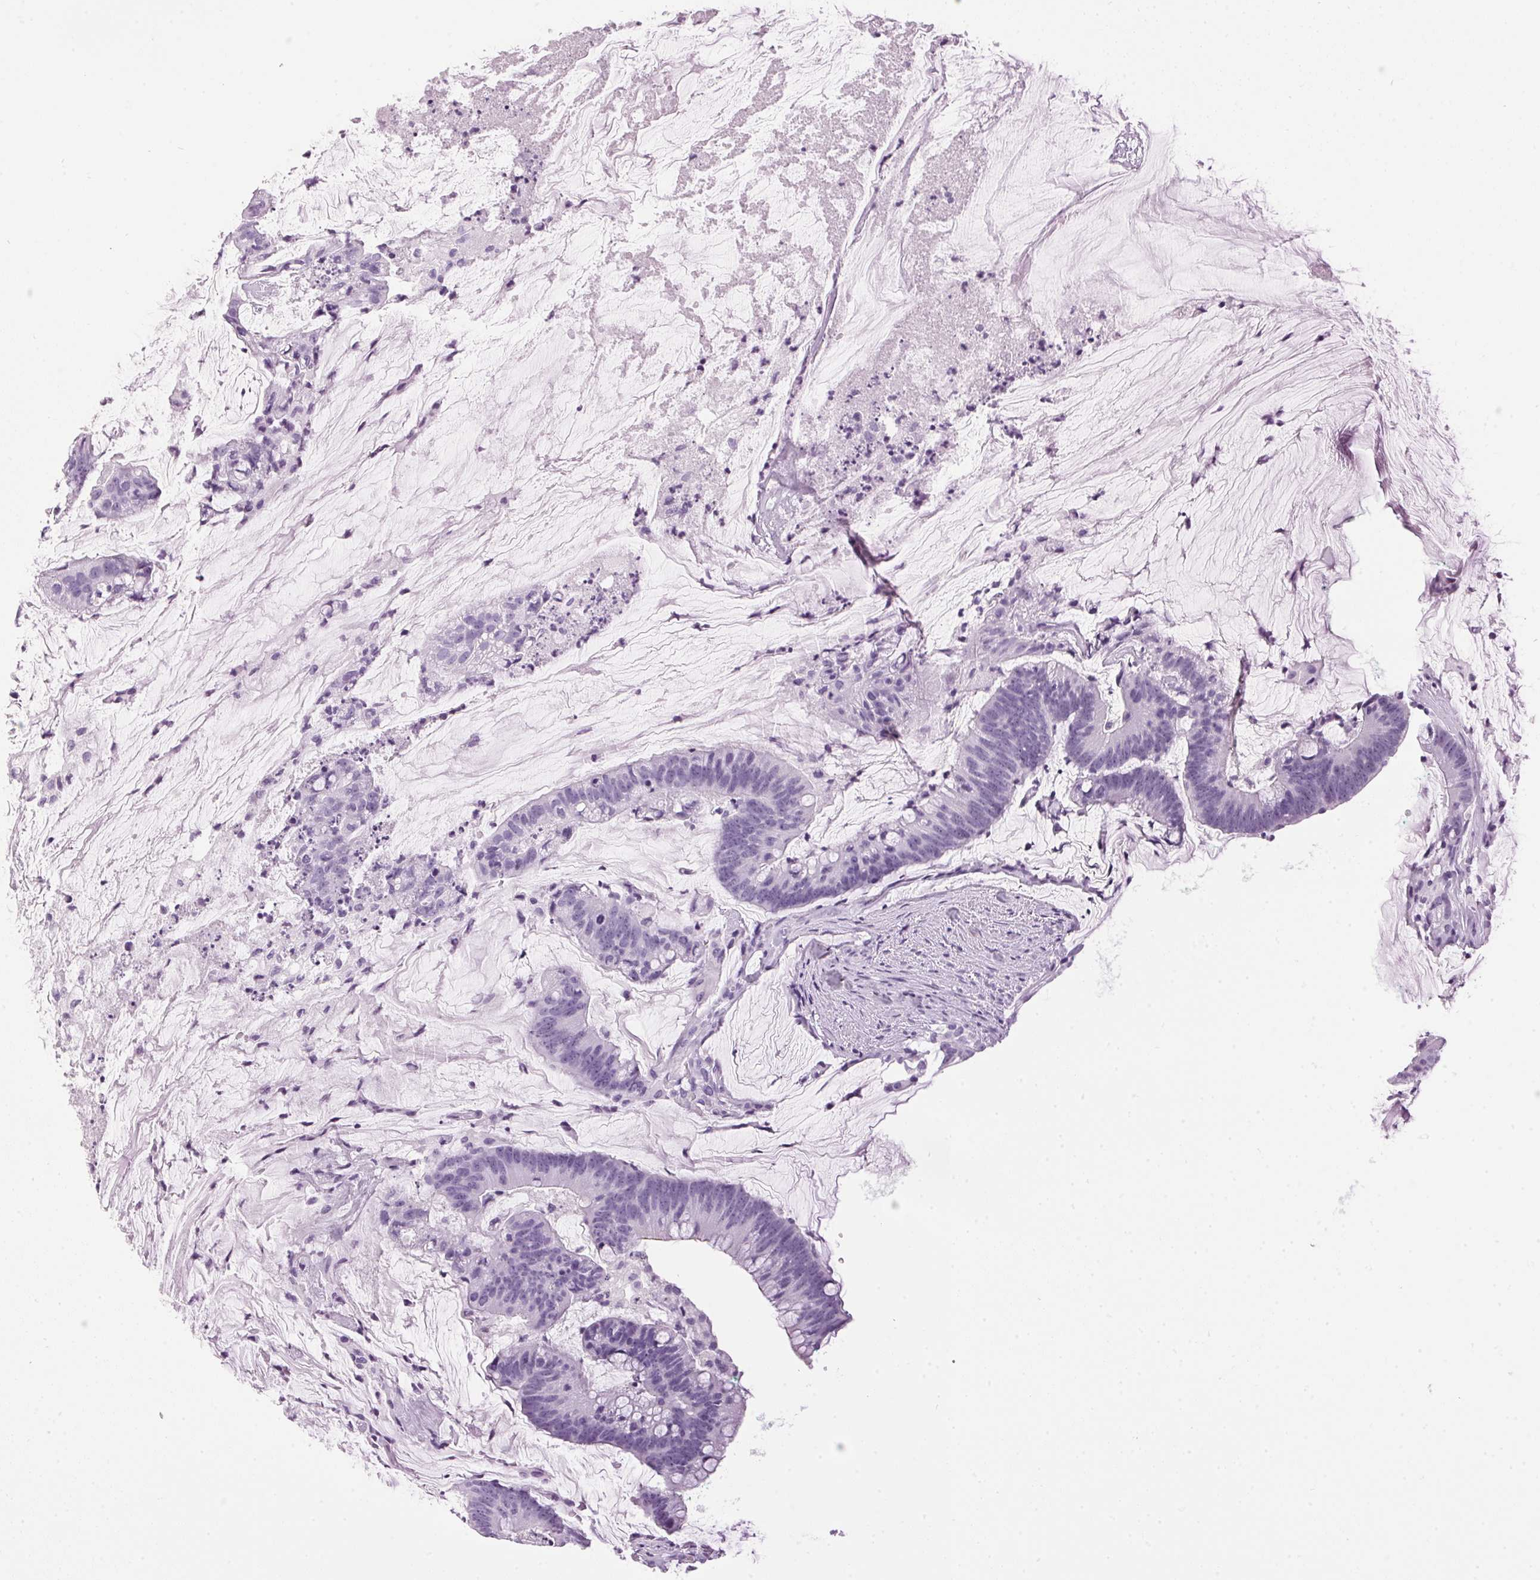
{"staining": {"intensity": "negative", "quantity": "none", "location": "none"}, "tissue": "colorectal cancer", "cell_type": "Tumor cells", "image_type": "cancer", "snomed": [{"axis": "morphology", "description": "Adenocarcinoma, NOS"}, {"axis": "topography", "description": "Colon"}], "caption": "The immunohistochemistry (IHC) histopathology image has no significant expression in tumor cells of adenocarcinoma (colorectal) tissue. (DAB (3,3'-diaminobenzidine) immunohistochemistry (IHC), high magnification).", "gene": "SP7", "patient": {"sex": "male", "age": 62}}